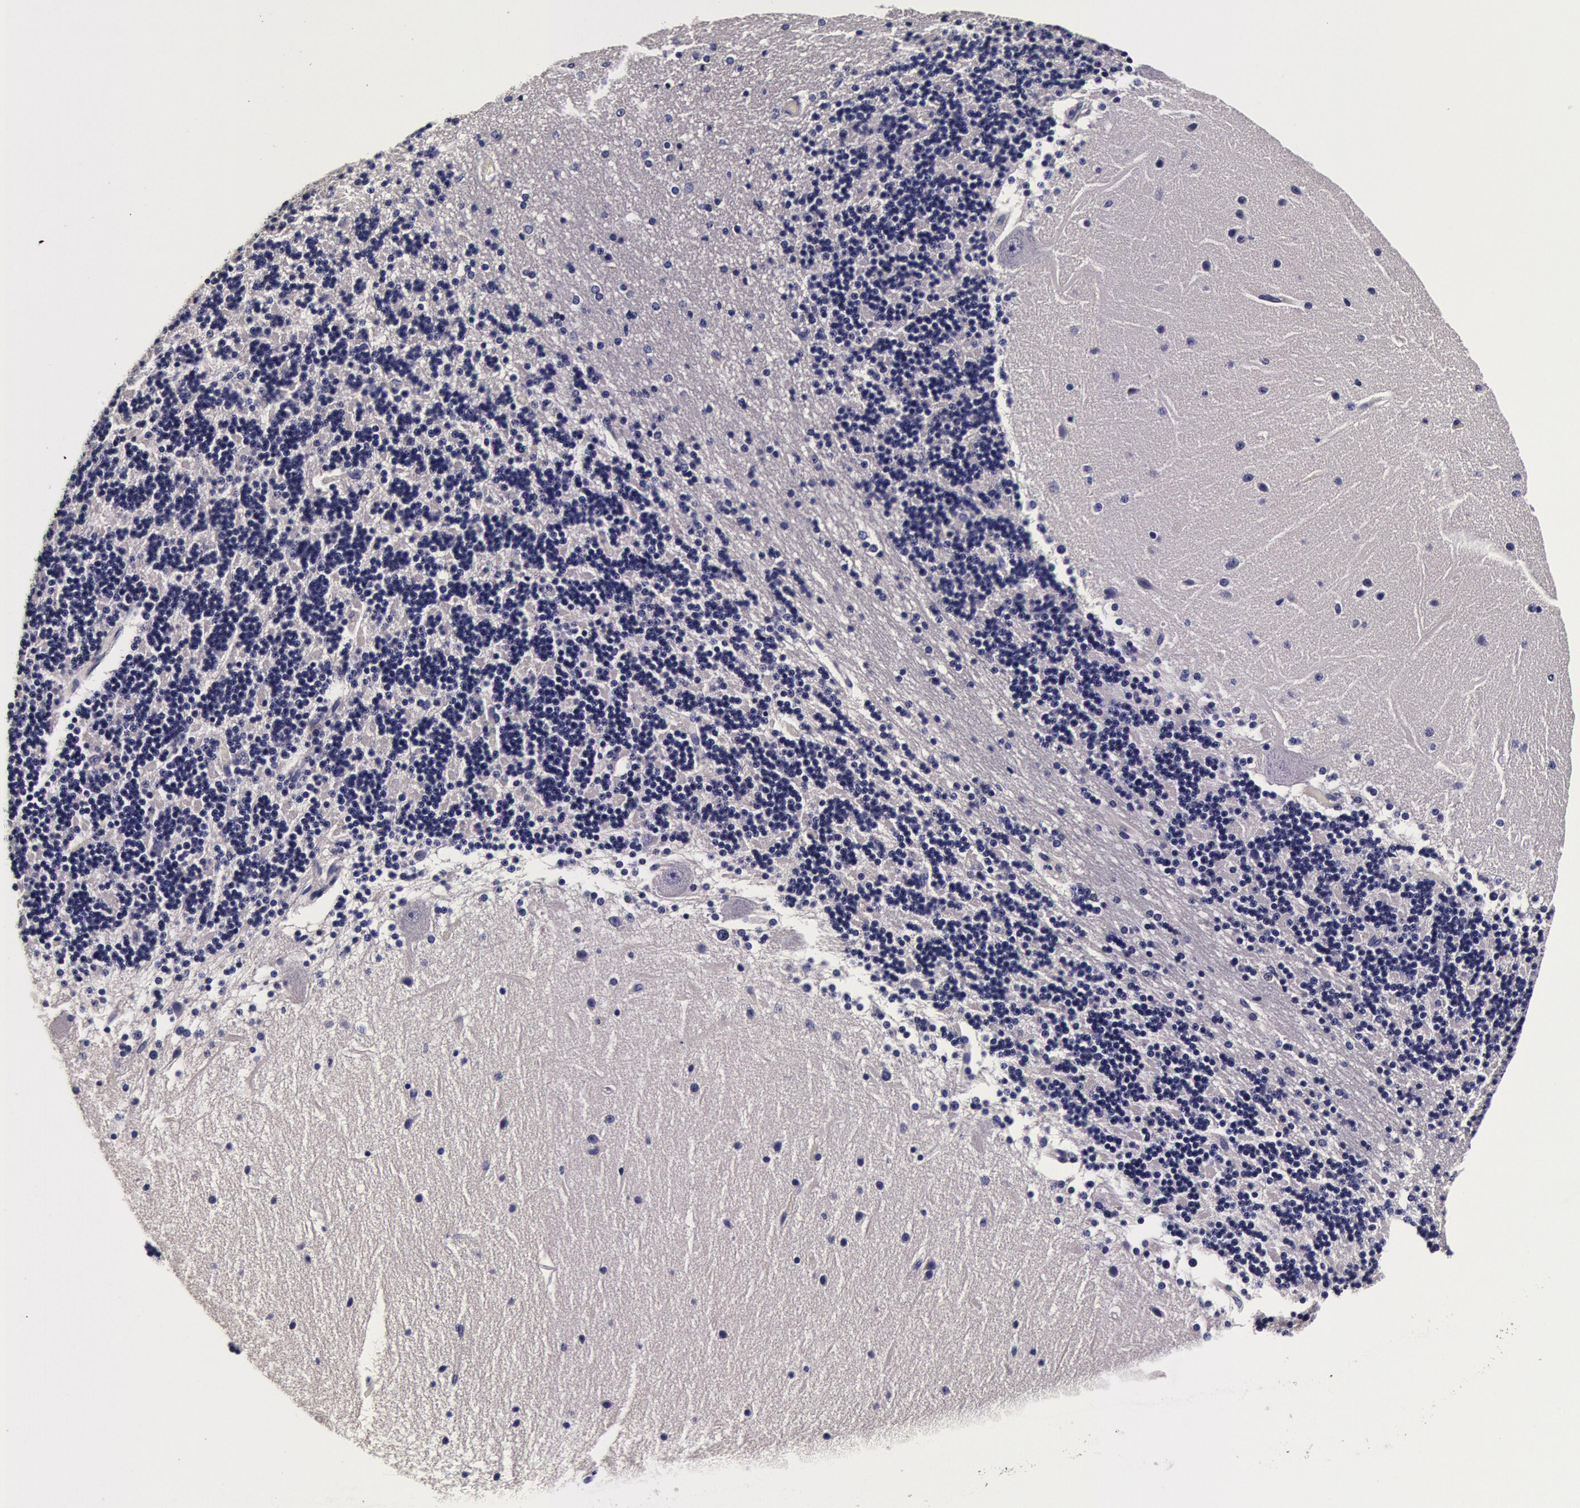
{"staining": {"intensity": "negative", "quantity": "none", "location": "none"}, "tissue": "cerebellum", "cell_type": "Cells in granular layer", "image_type": "normal", "snomed": [{"axis": "morphology", "description": "Normal tissue, NOS"}, {"axis": "topography", "description": "Cerebellum"}], "caption": "High power microscopy micrograph of an immunohistochemistry photomicrograph of unremarkable cerebellum, revealing no significant positivity in cells in granular layer.", "gene": "CCDC22", "patient": {"sex": "female", "age": 54}}